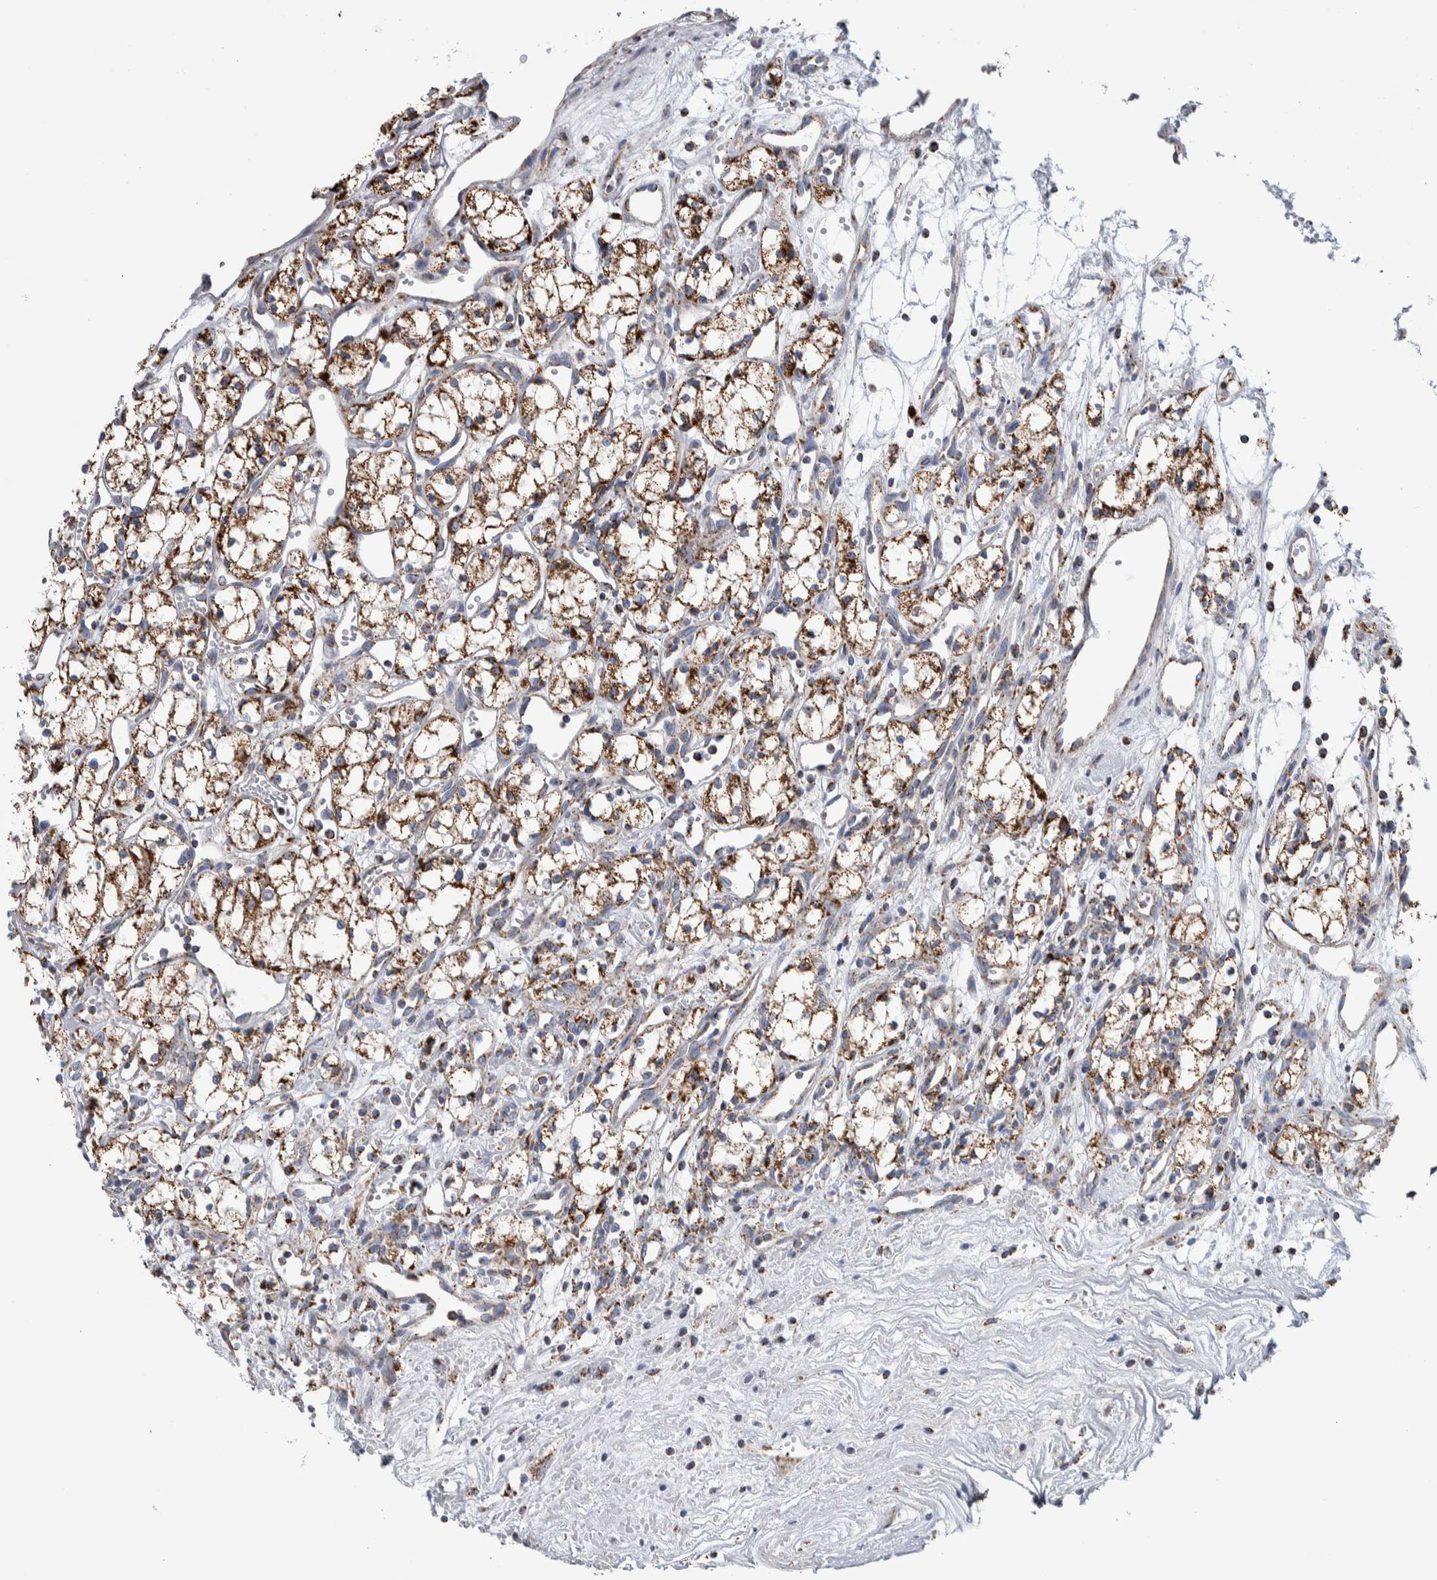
{"staining": {"intensity": "moderate", "quantity": ">75%", "location": "cytoplasmic/membranous"}, "tissue": "renal cancer", "cell_type": "Tumor cells", "image_type": "cancer", "snomed": [{"axis": "morphology", "description": "Adenocarcinoma, NOS"}, {"axis": "topography", "description": "Kidney"}], "caption": "An immunohistochemistry micrograph of neoplastic tissue is shown. Protein staining in brown shows moderate cytoplasmic/membranous positivity in renal cancer (adenocarcinoma) within tumor cells. (IHC, brightfield microscopy, high magnification).", "gene": "ETFA", "patient": {"sex": "male", "age": 59}}